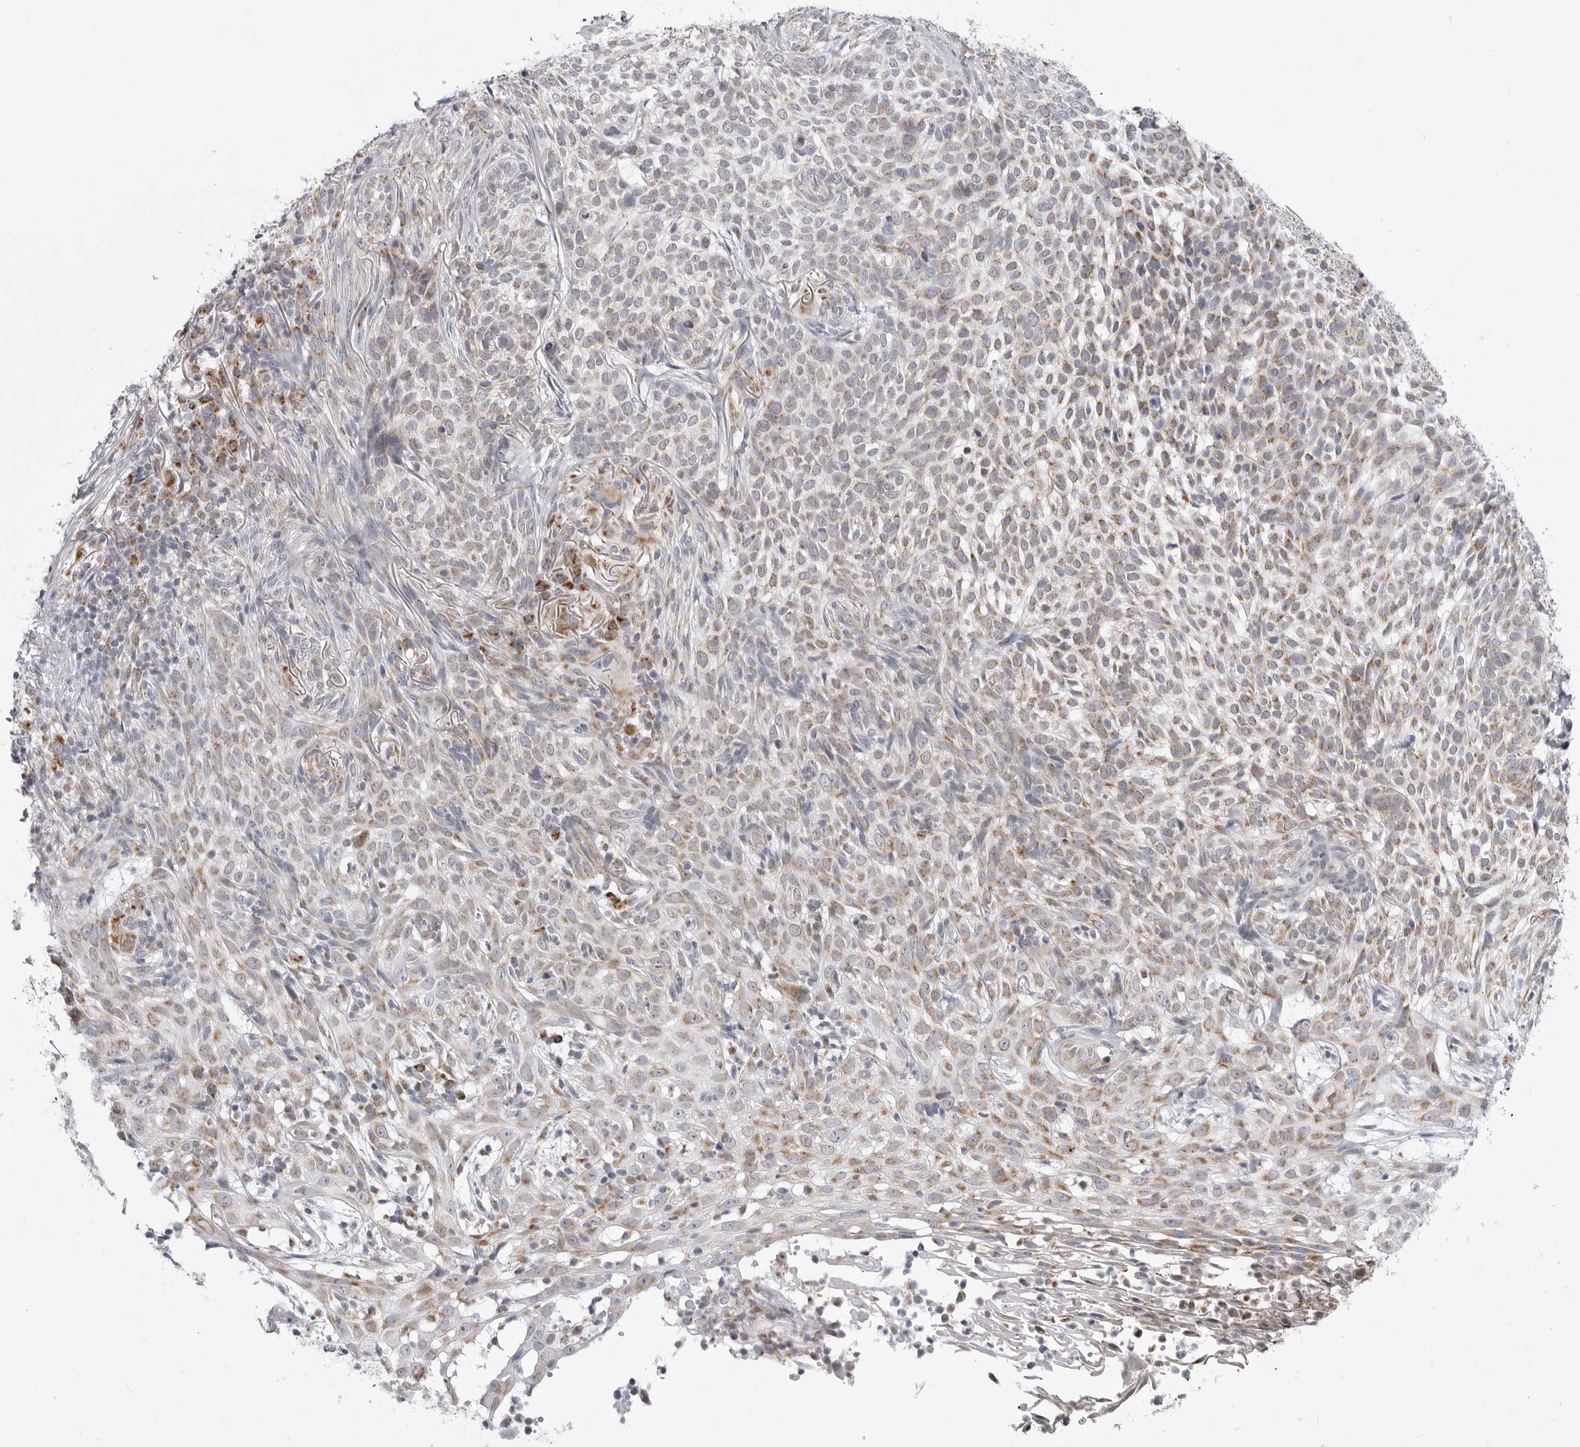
{"staining": {"intensity": "weak", "quantity": "25%-75%", "location": "cytoplasmic/membranous"}, "tissue": "skin cancer", "cell_type": "Tumor cells", "image_type": "cancer", "snomed": [{"axis": "morphology", "description": "Basal cell carcinoma"}, {"axis": "topography", "description": "Skin"}], "caption": "Immunohistochemistry (DAB) staining of basal cell carcinoma (skin) demonstrates weak cytoplasmic/membranous protein expression in about 25%-75% of tumor cells.", "gene": "FH", "patient": {"sex": "female", "age": 64}}